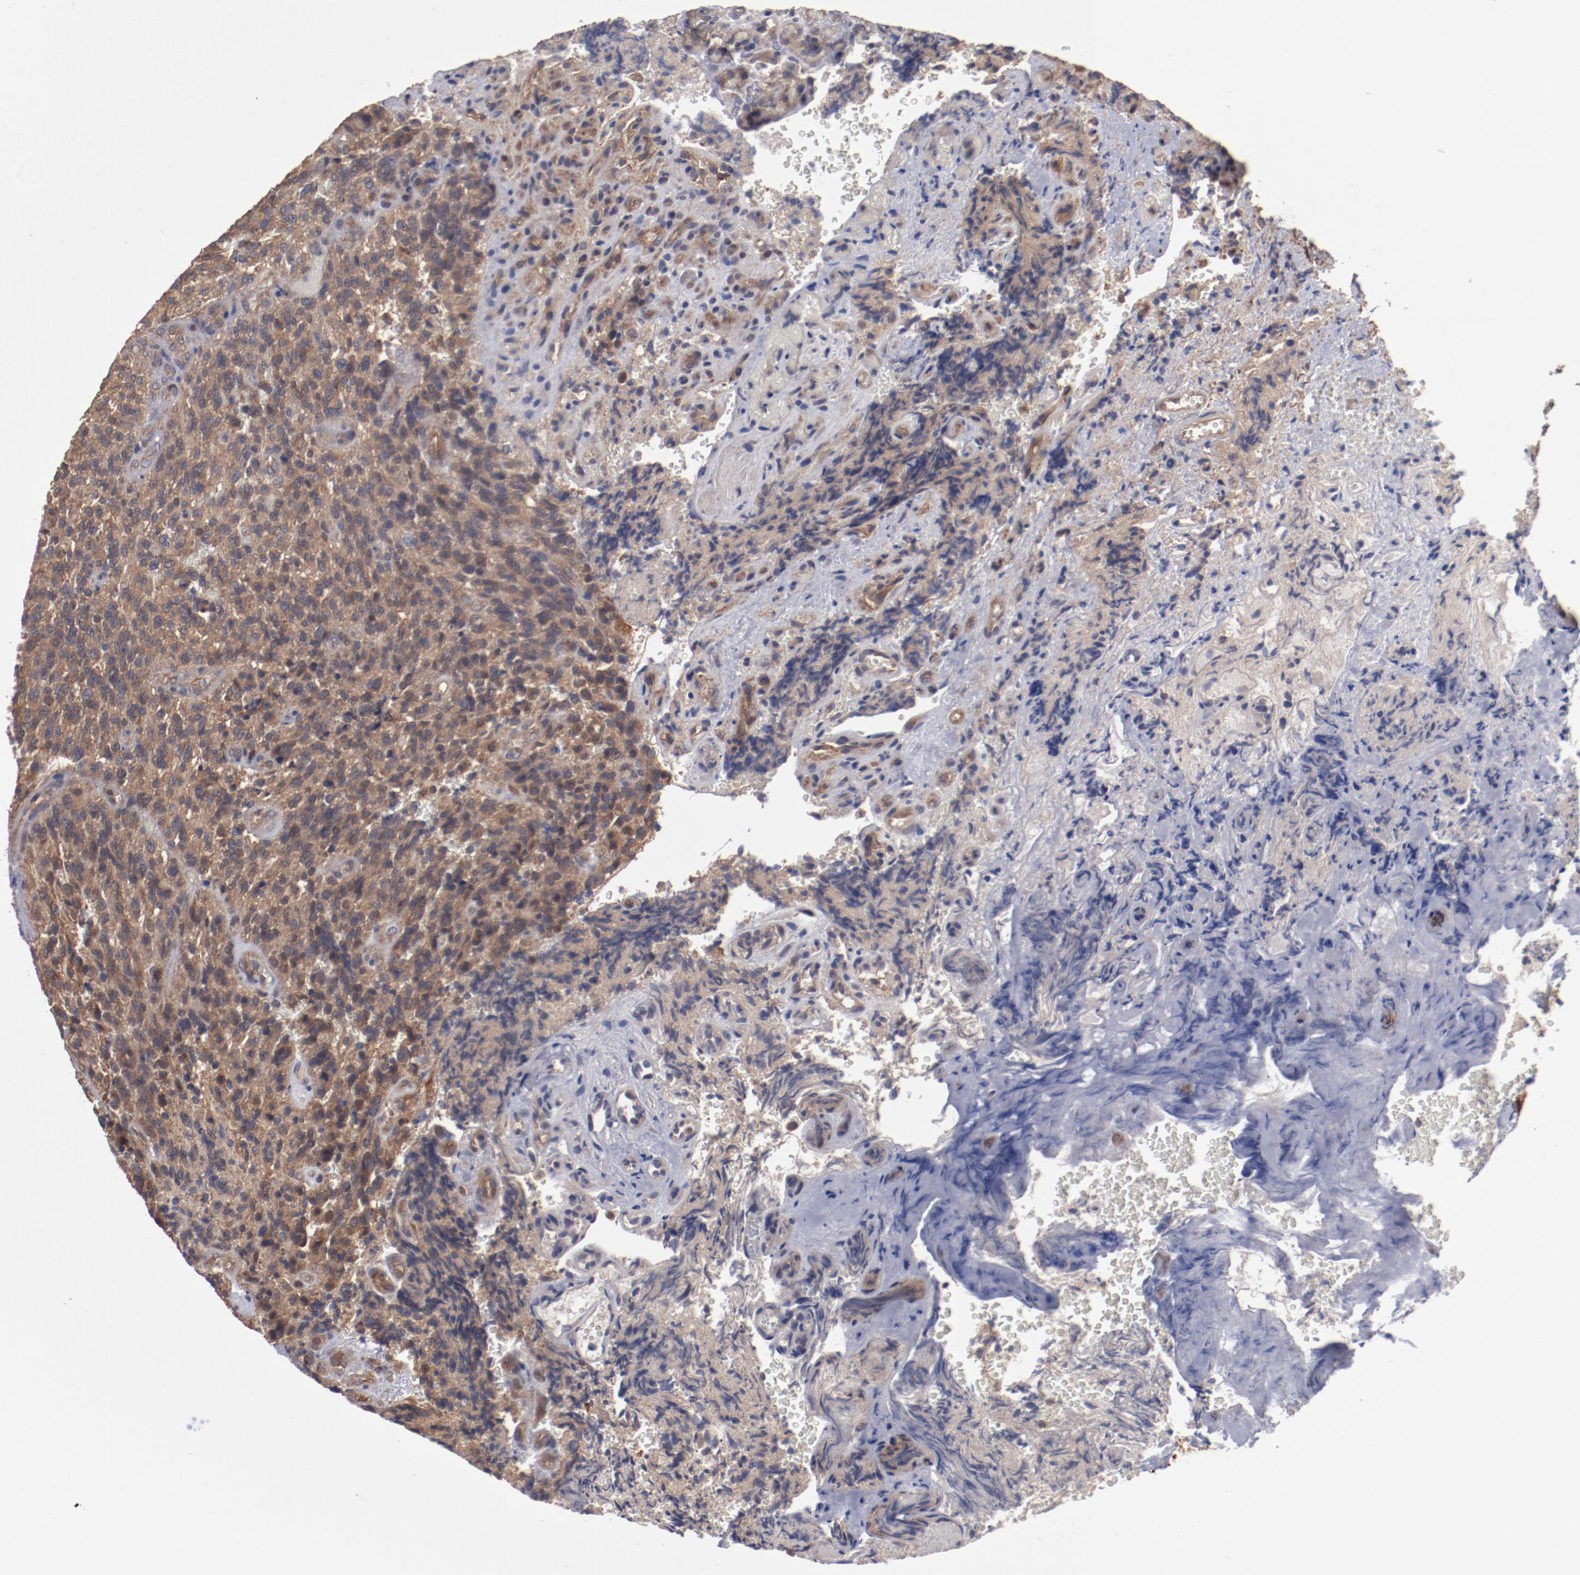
{"staining": {"intensity": "moderate", "quantity": "25%-75%", "location": "cytoplasmic/membranous"}, "tissue": "glioma", "cell_type": "Tumor cells", "image_type": "cancer", "snomed": [{"axis": "morphology", "description": "Normal tissue, NOS"}, {"axis": "morphology", "description": "Glioma, malignant, High grade"}, {"axis": "topography", "description": "Cerebral cortex"}], "caption": "The immunohistochemical stain labels moderate cytoplasmic/membranous positivity in tumor cells of glioma tissue. Ihc stains the protein of interest in brown and the nuclei are stained blue.", "gene": "DNAAF2", "patient": {"sex": "male", "age": 56}}